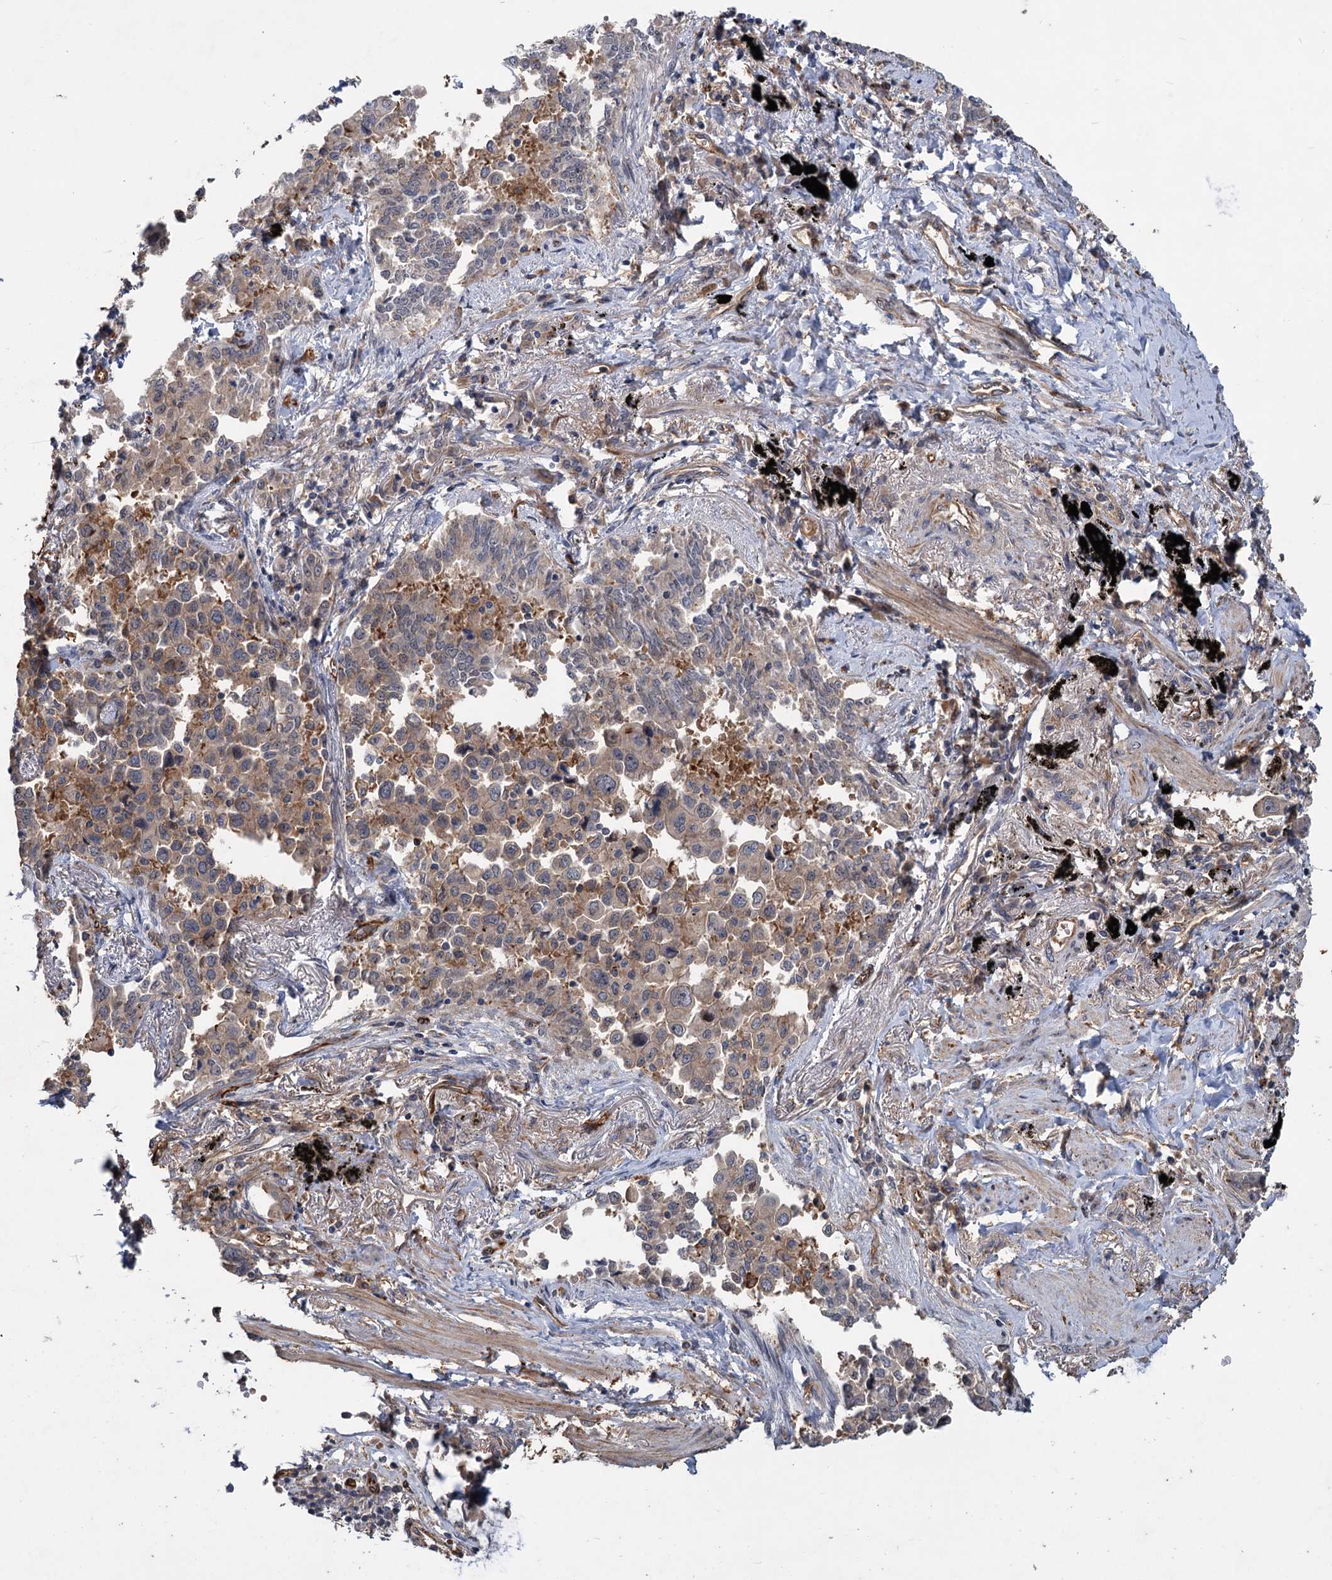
{"staining": {"intensity": "weak", "quantity": "25%-75%", "location": "cytoplasmic/membranous"}, "tissue": "lung cancer", "cell_type": "Tumor cells", "image_type": "cancer", "snomed": [{"axis": "morphology", "description": "Adenocarcinoma, NOS"}, {"axis": "topography", "description": "Lung"}], "caption": "Adenocarcinoma (lung) was stained to show a protein in brown. There is low levels of weak cytoplasmic/membranous staining in approximately 25%-75% of tumor cells. The staining was performed using DAB, with brown indicating positive protein expression. Nuclei are stained blue with hematoxylin.", "gene": "PKN2", "patient": {"sex": "male", "age": 67}}